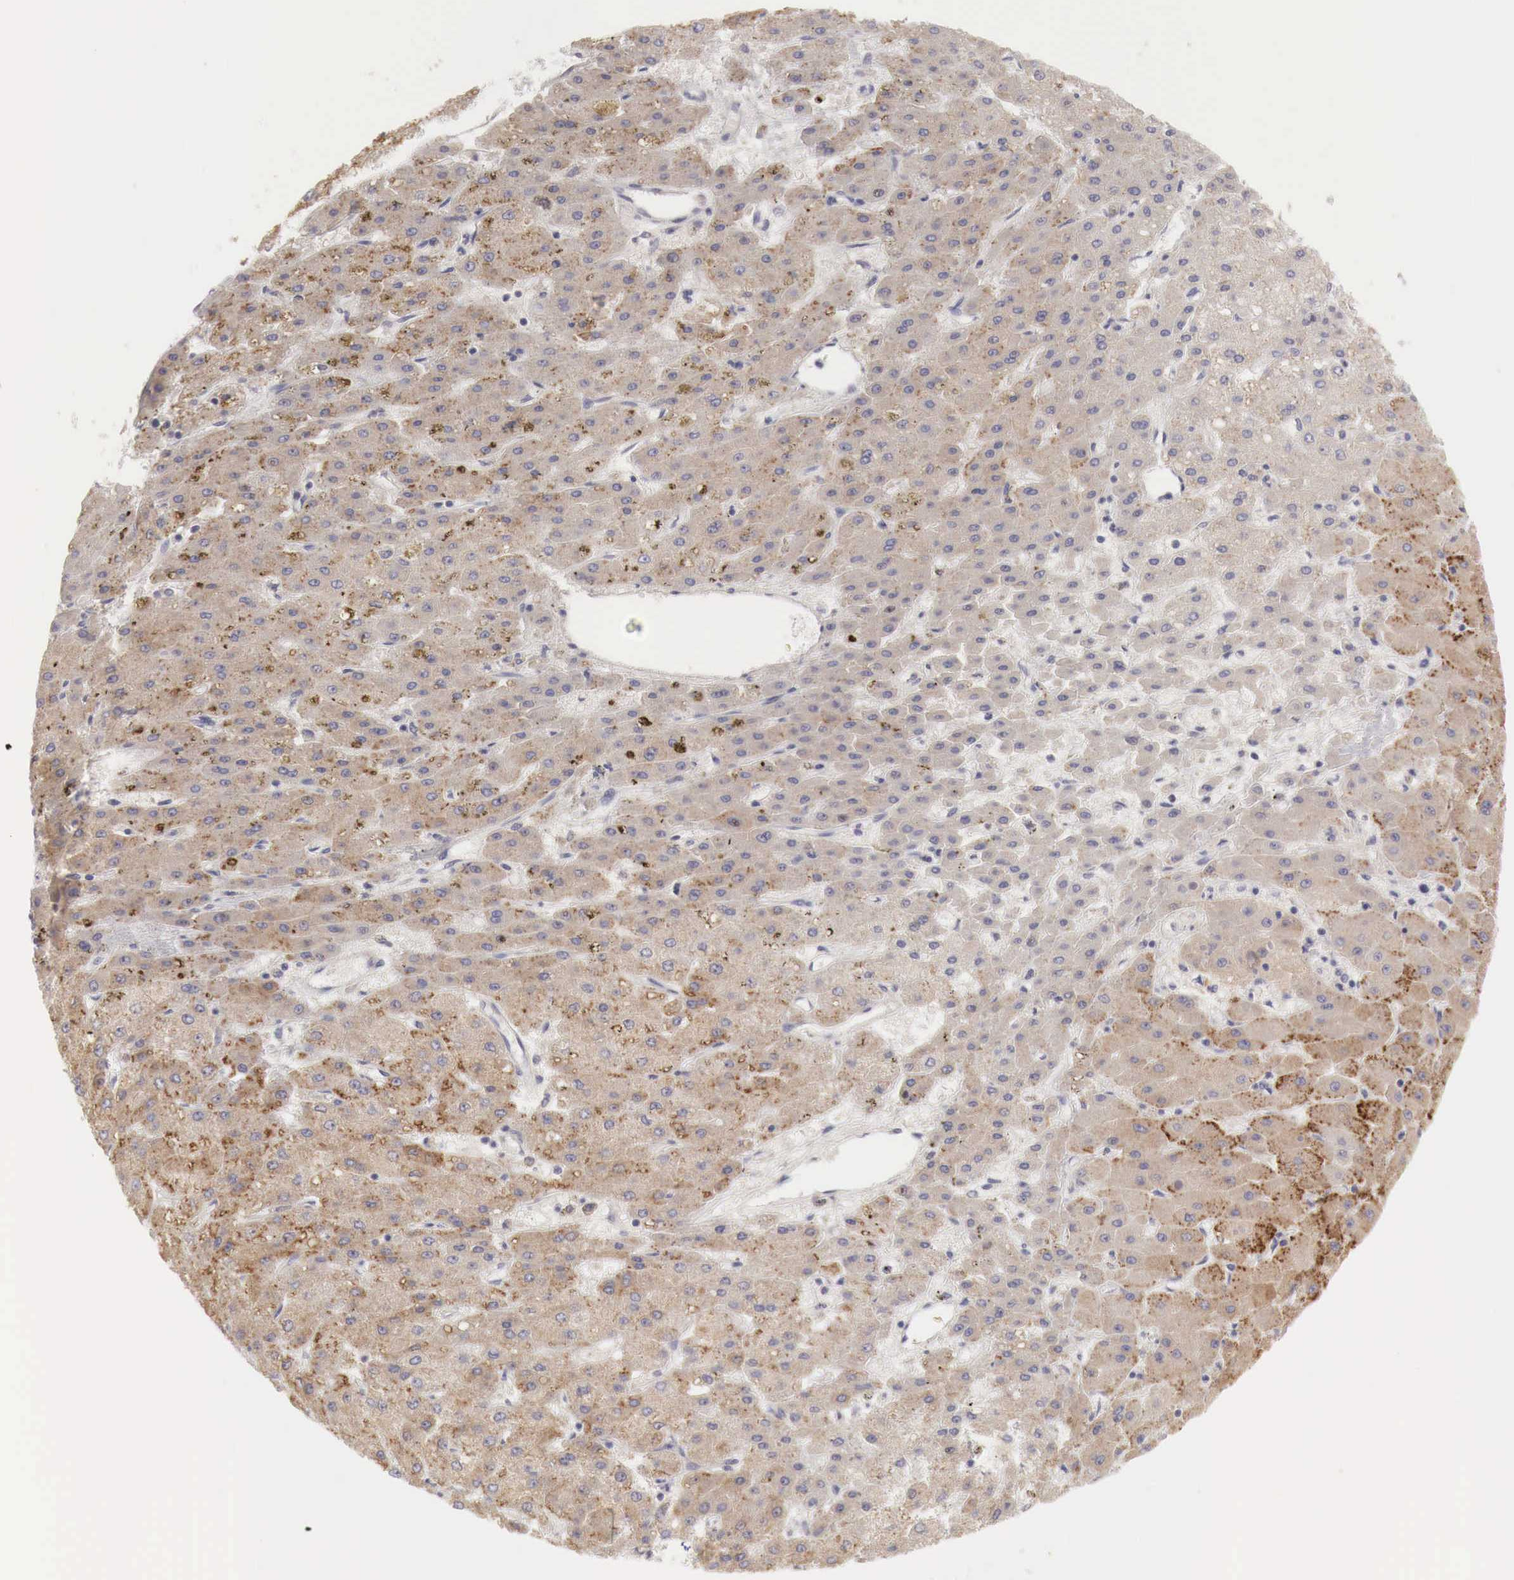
{"staining": {"intensity": "moderate", "quantity": ">75%", "location": "cytoplasmic/membranous"}, "tissue": "liver cancer", "cell_type": "Tumor cells", "image_type": "cancer", "snomed": [{"axis": "morphology", "description": "Carcinoma, Hepatocellular, NOS"}, {"axis": "topography", "description": "Liver"}], "caption": "Liver hepatocellular carcinoma tissue reveals moderate cytoplasmic/membranous expression in approximately >75% of tumor cells, visualized by immunohistochemistry.", "gene": "NSDHL", "patient": {"sex": "female", "age": 52}}